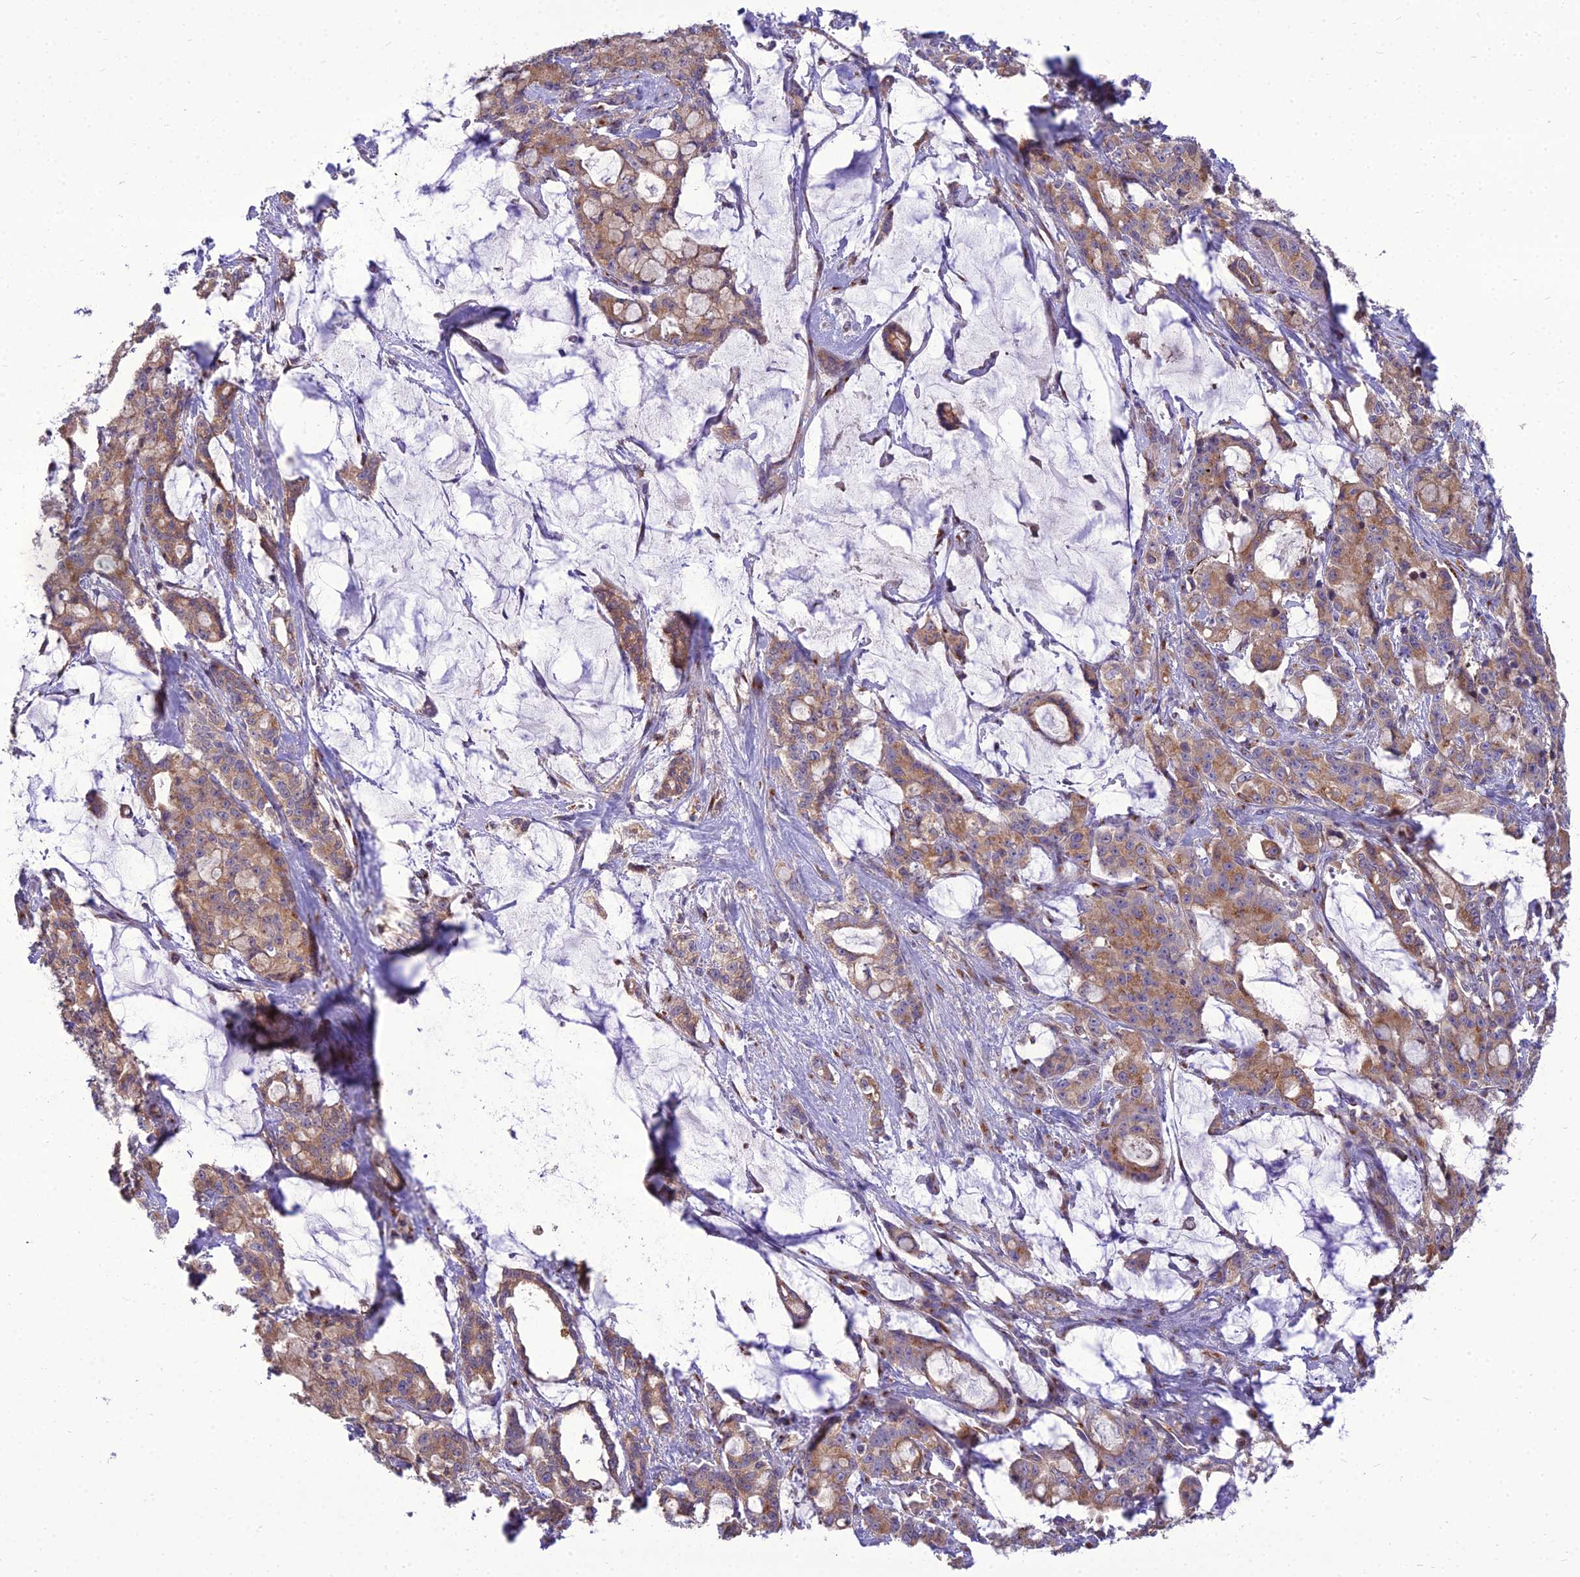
{"staining": {"intensity": "moderate", "quantity": ">75%", "location": "cytoplasmic/membranous"}, "tissue": "pancreatic cancer", "cell_type": "Tumor cells", "image_type": "cancer", "snomed": [{"axis": "morphology", "description": "Adenocarcinoma, NOS"}, {"axis": "topography", "description": "Pancreas"}], "caption": "Human pancreatic adenocarcinoma stained with a brown dye shows moderate cytoplasmic/membranous positive positivity in approximately >75% of tumor cells.", "gene": "SPRYD7", "patient": {"sex": "female", "age": 73}}